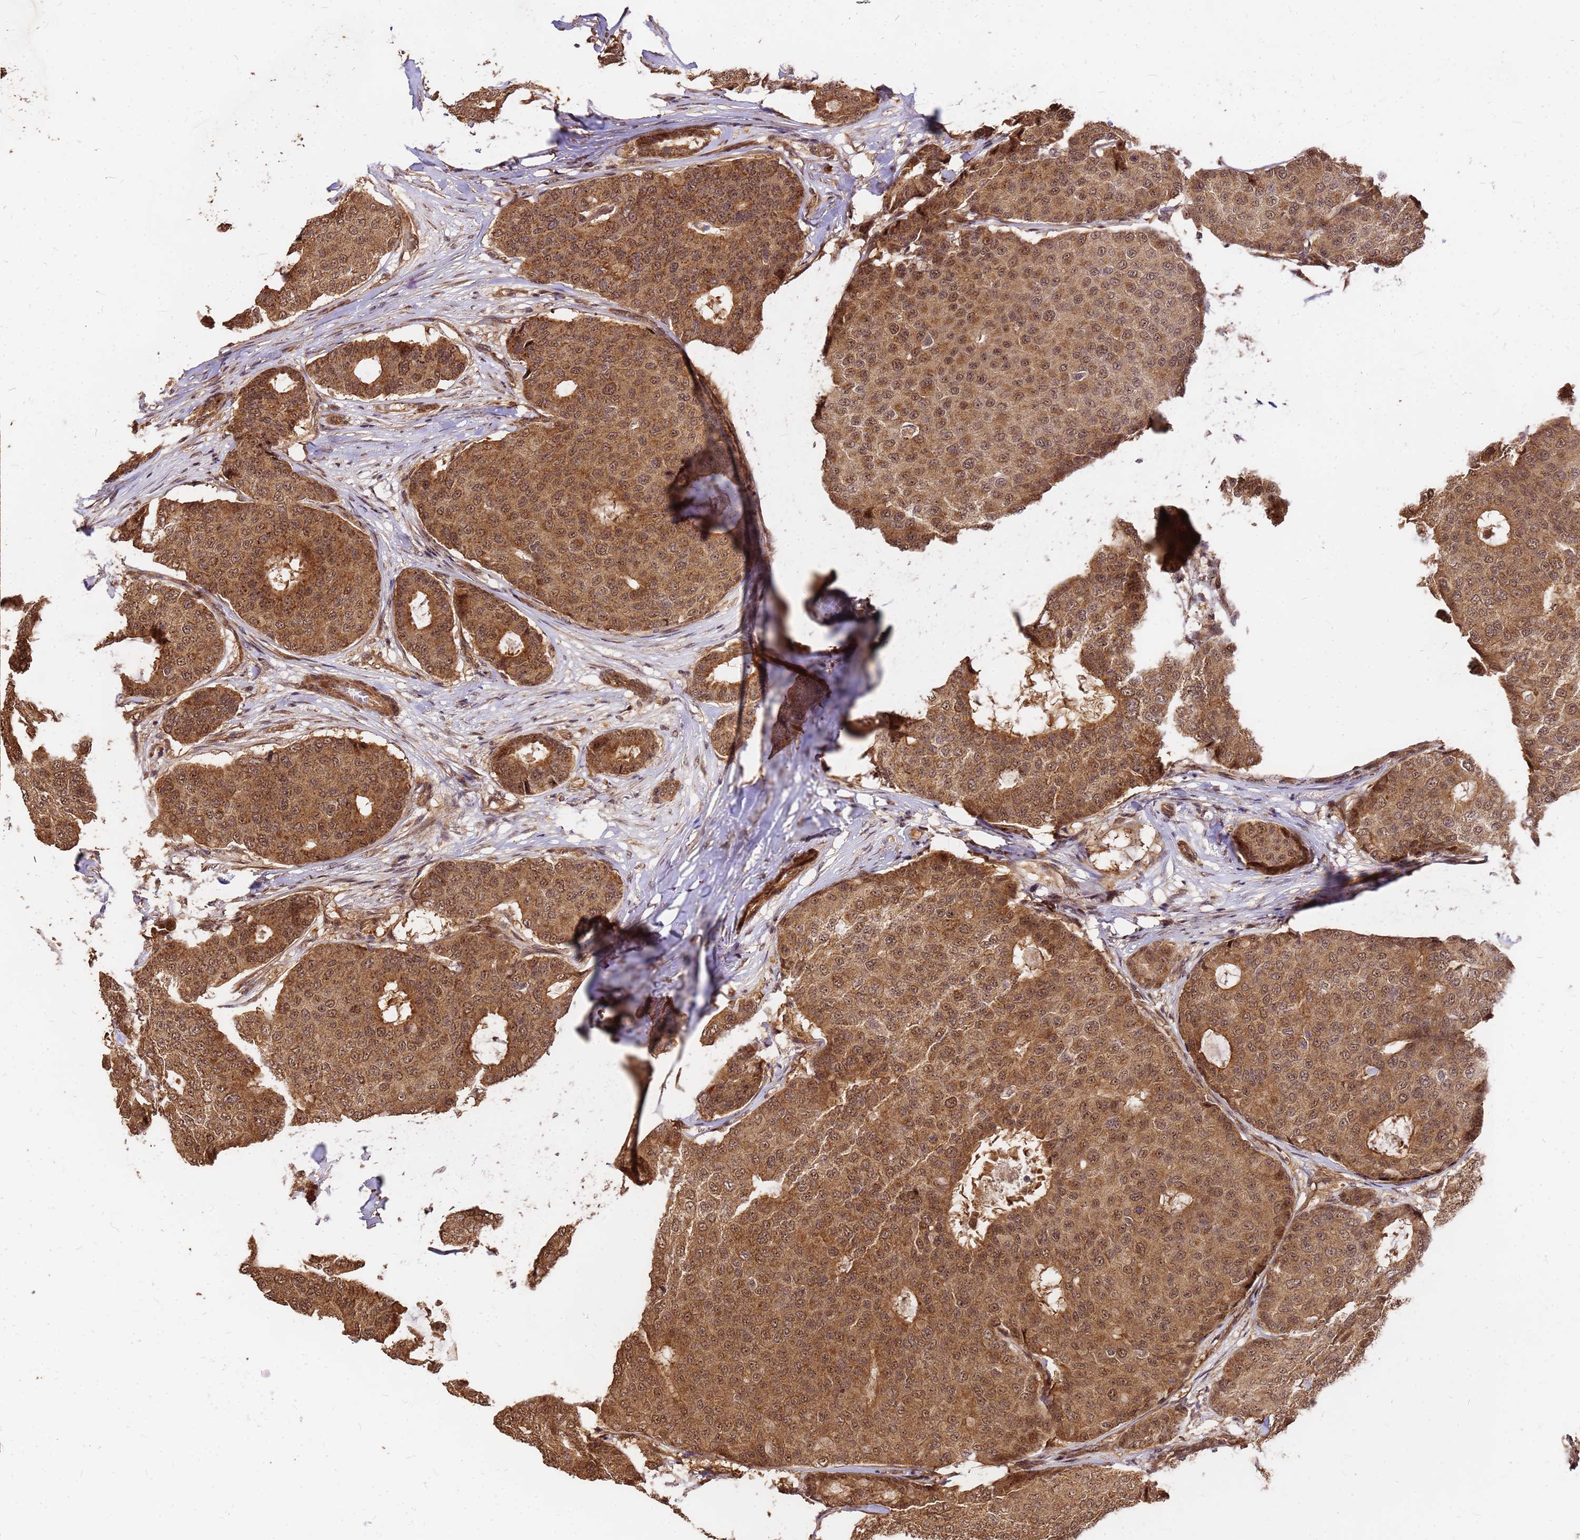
{"staining": {"intensity": "moderate", "quantity": ">75%", "location": "cytoplasmic/membranous,nuclear"}, "tissue": "breast cancer", "cell_type": "Tumor cells", "image_type": "cancer", "snomed": [{"axis": "morphology", "description": "Duct carcinoma"}, {"axis": "topography", "description": "Breast"}], "caption": "Immunohistochemical staining of breast cancer shows moderate cytoplasmic/membranous and nuclear protein positivity in approximately >75% of tumor cells.", "gene": "GPATCH8", "patient": {"sex": "female", "age": 75}}